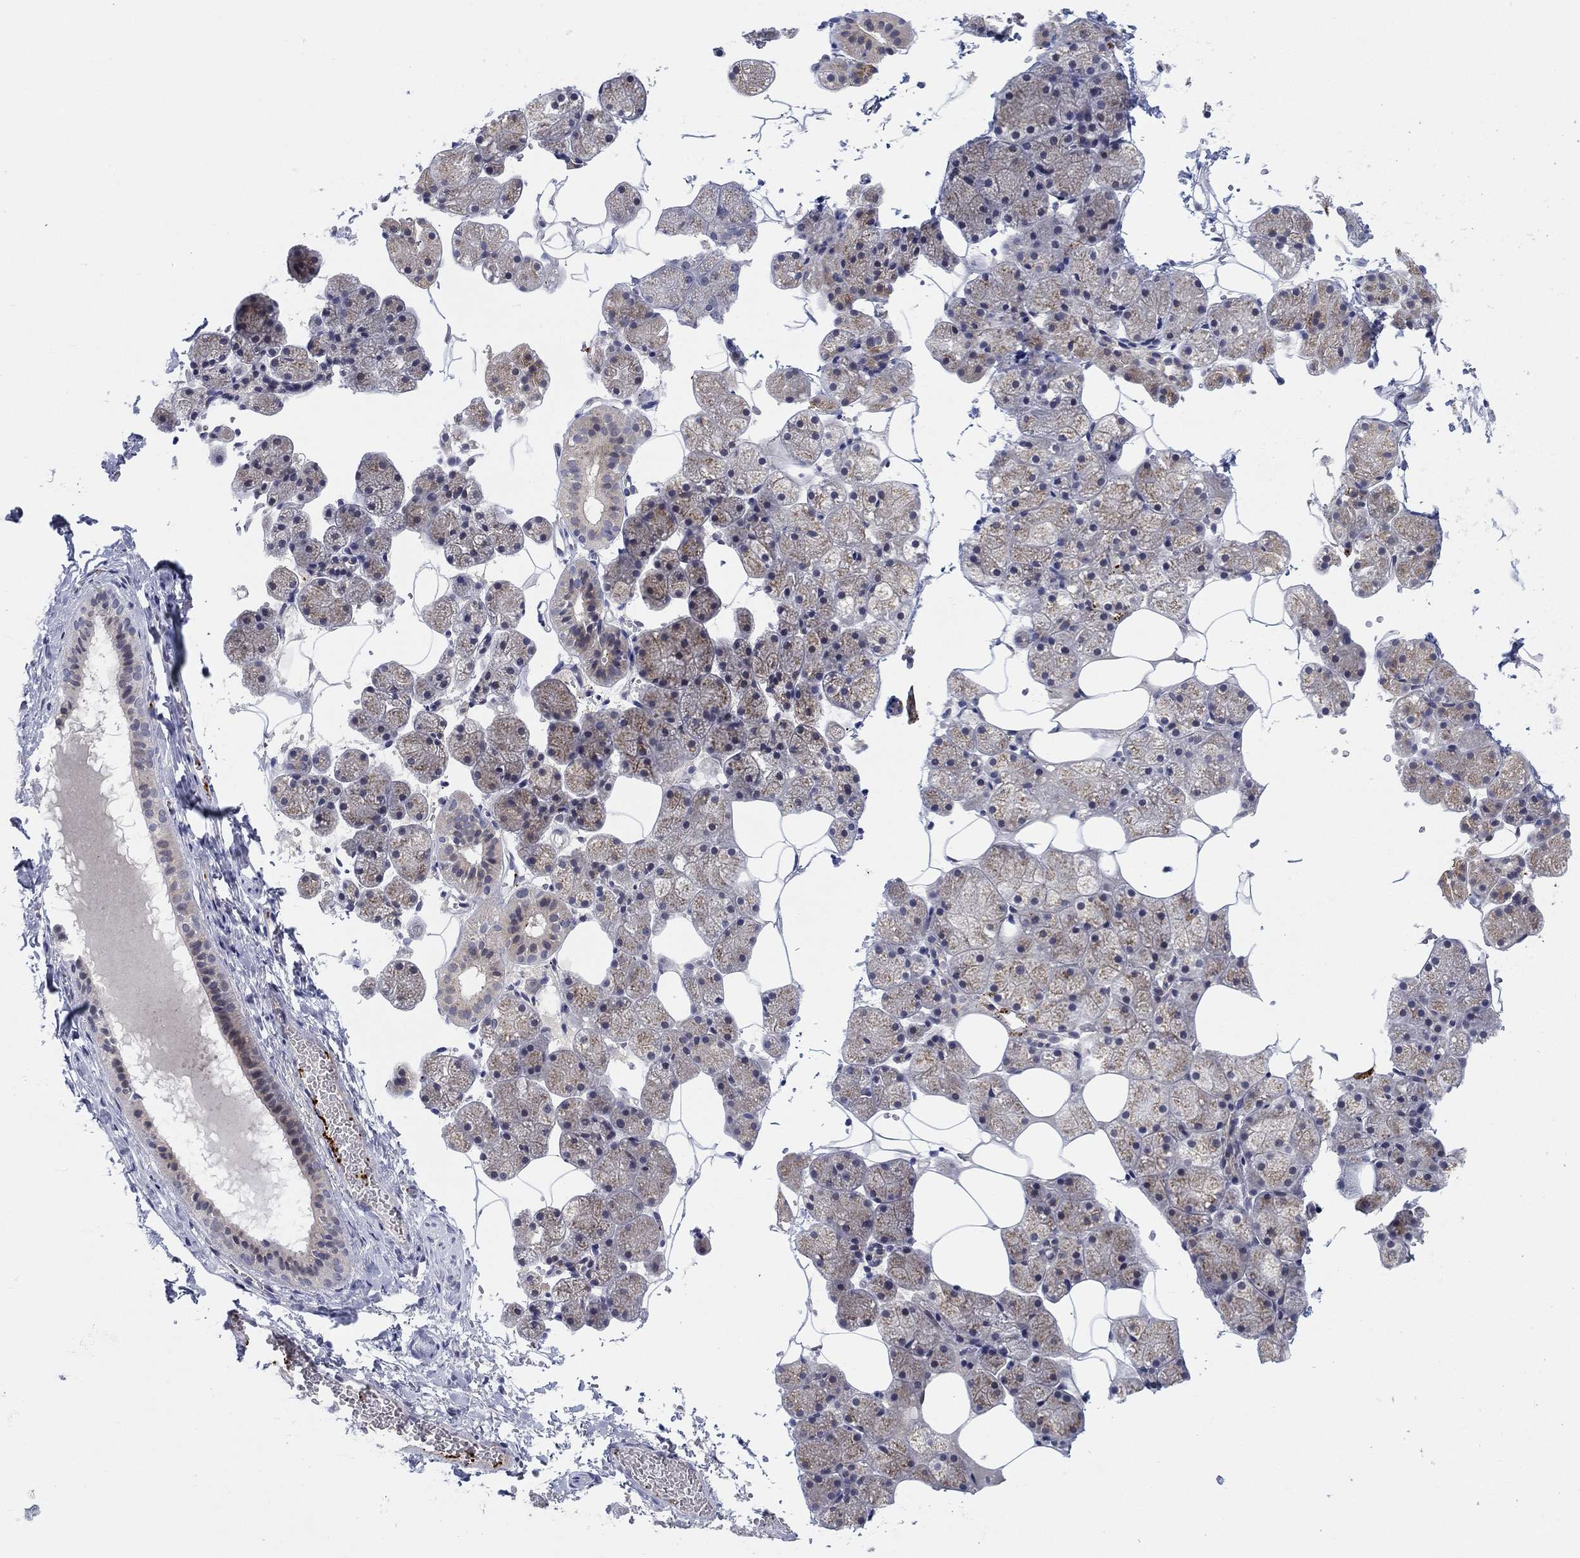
{"staining": {"intensity": "moderate", "quantity": "<25%", "location": "cytoplasmic/membranous"}, "tissue": "salivary gland", "cell_type": "Glandular cells", "image_type": "normal", "snomed": [{"axis": "morphology", "description": "Normal tissue, NOS"}, {"axis": "topography", "description": "Salivary gland"}], "caption": "This image shows immunohistochemistry (IHC) staining of normal human salivary gland, with low moderate cytoplasmic/membranous staining in approximately <25% of glandular cells.", "gene": "ALOX12", "patient": {"sex": "male", "age": 38}}